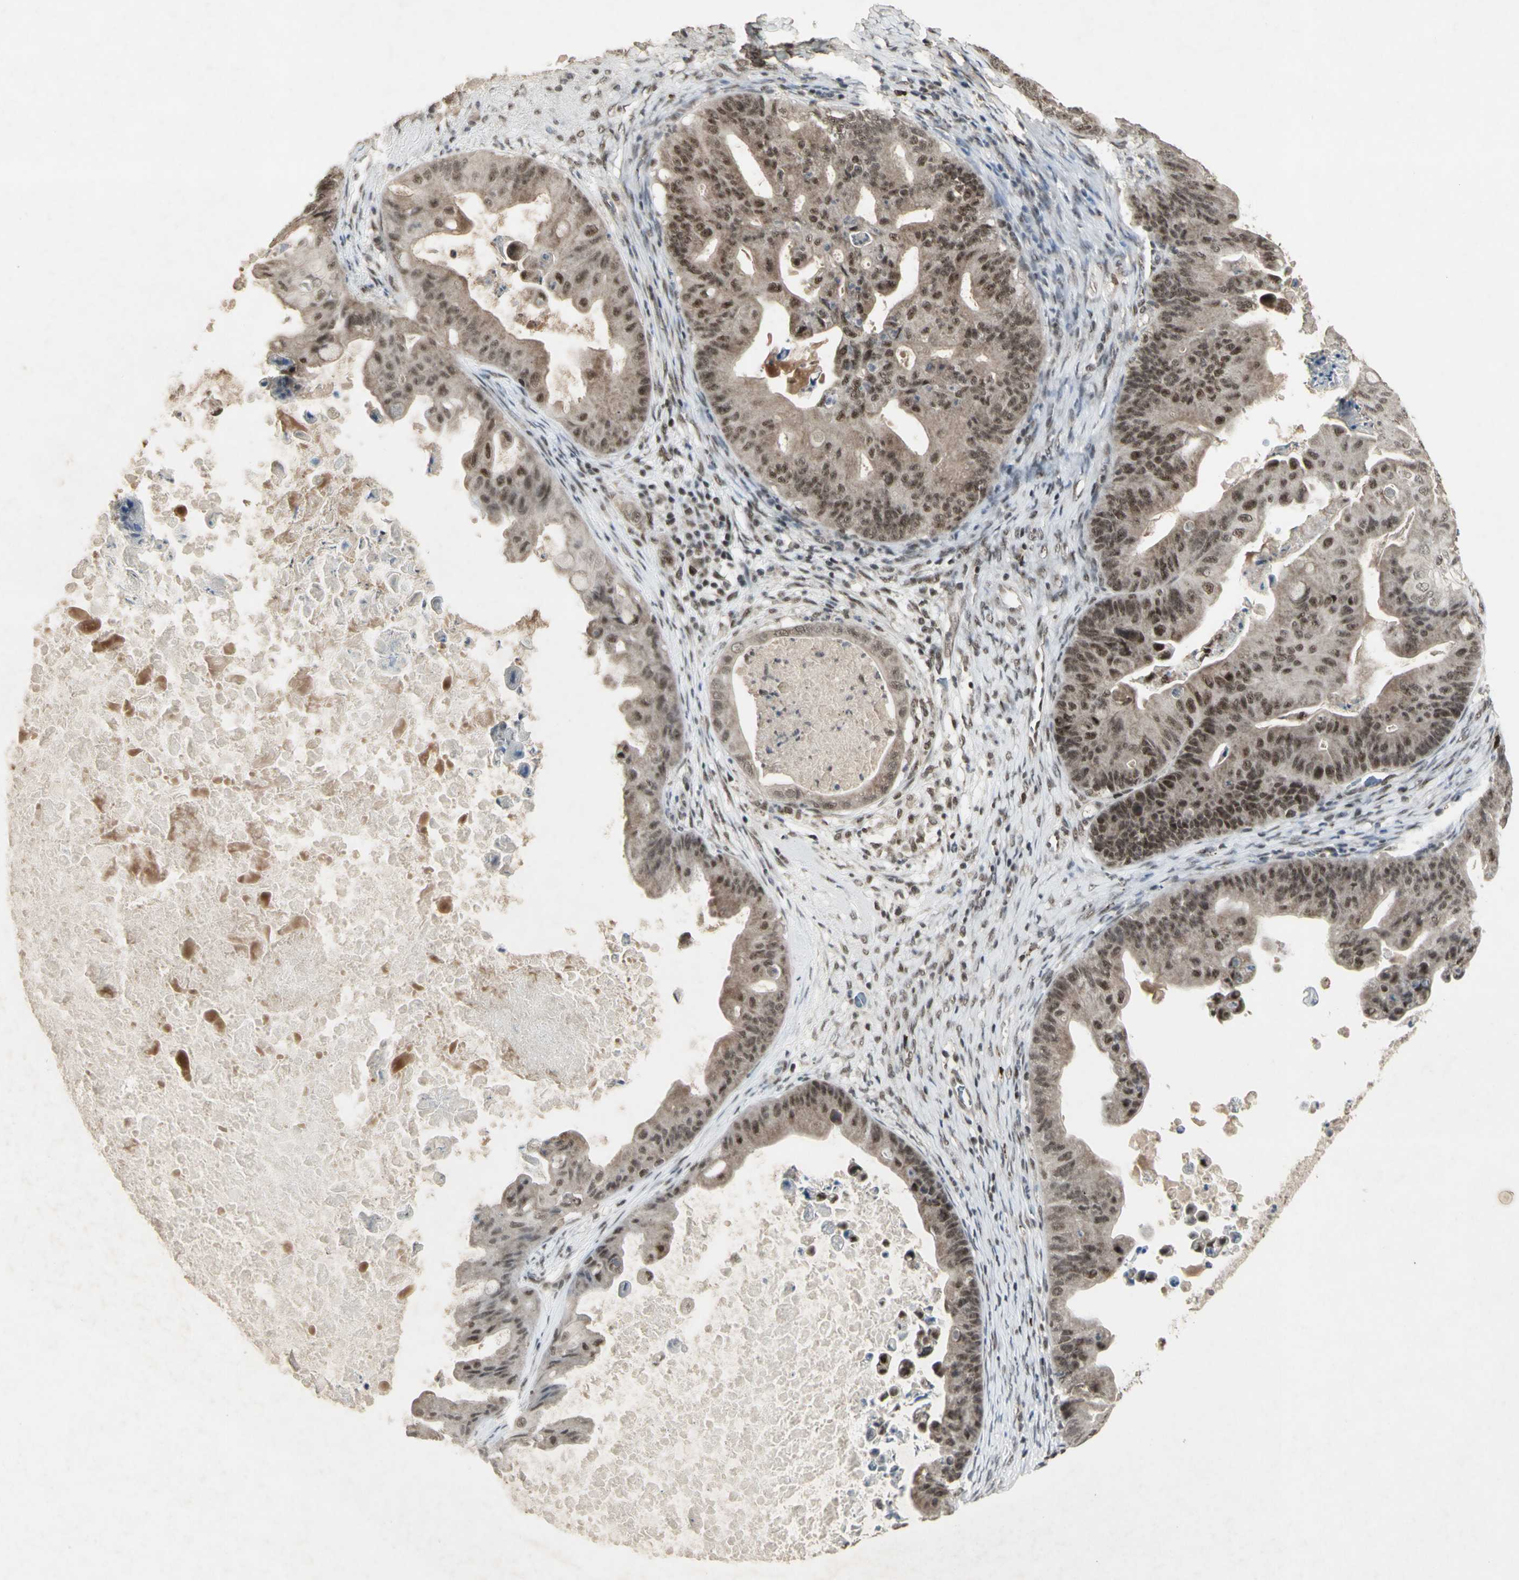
{"staining": {"intensity": "moderate", "quantity": ">75%", "location": "cytoplasmic/membranous,nuclear"}, "tissue": "ovarian cancer", "cell_type": "Tumor cells", "image_type": "cancer", "snomed": [{"axis": "morphology", "description": "Cystadenocarcinoma, mucinous, NOS"}, {"axis": "topography", "description": "Ovary"}], "caption": "IHC image of human ovarian mucinous cystadenocarcinoma stained for a protein (brown), which demonstrates medium levels of moderate cytoplasmic/membranous and nuclear expression in approximately >75% of tumor cells.", "gene": "CCNT1", "patient": {"sex": "female", "age": 37}}